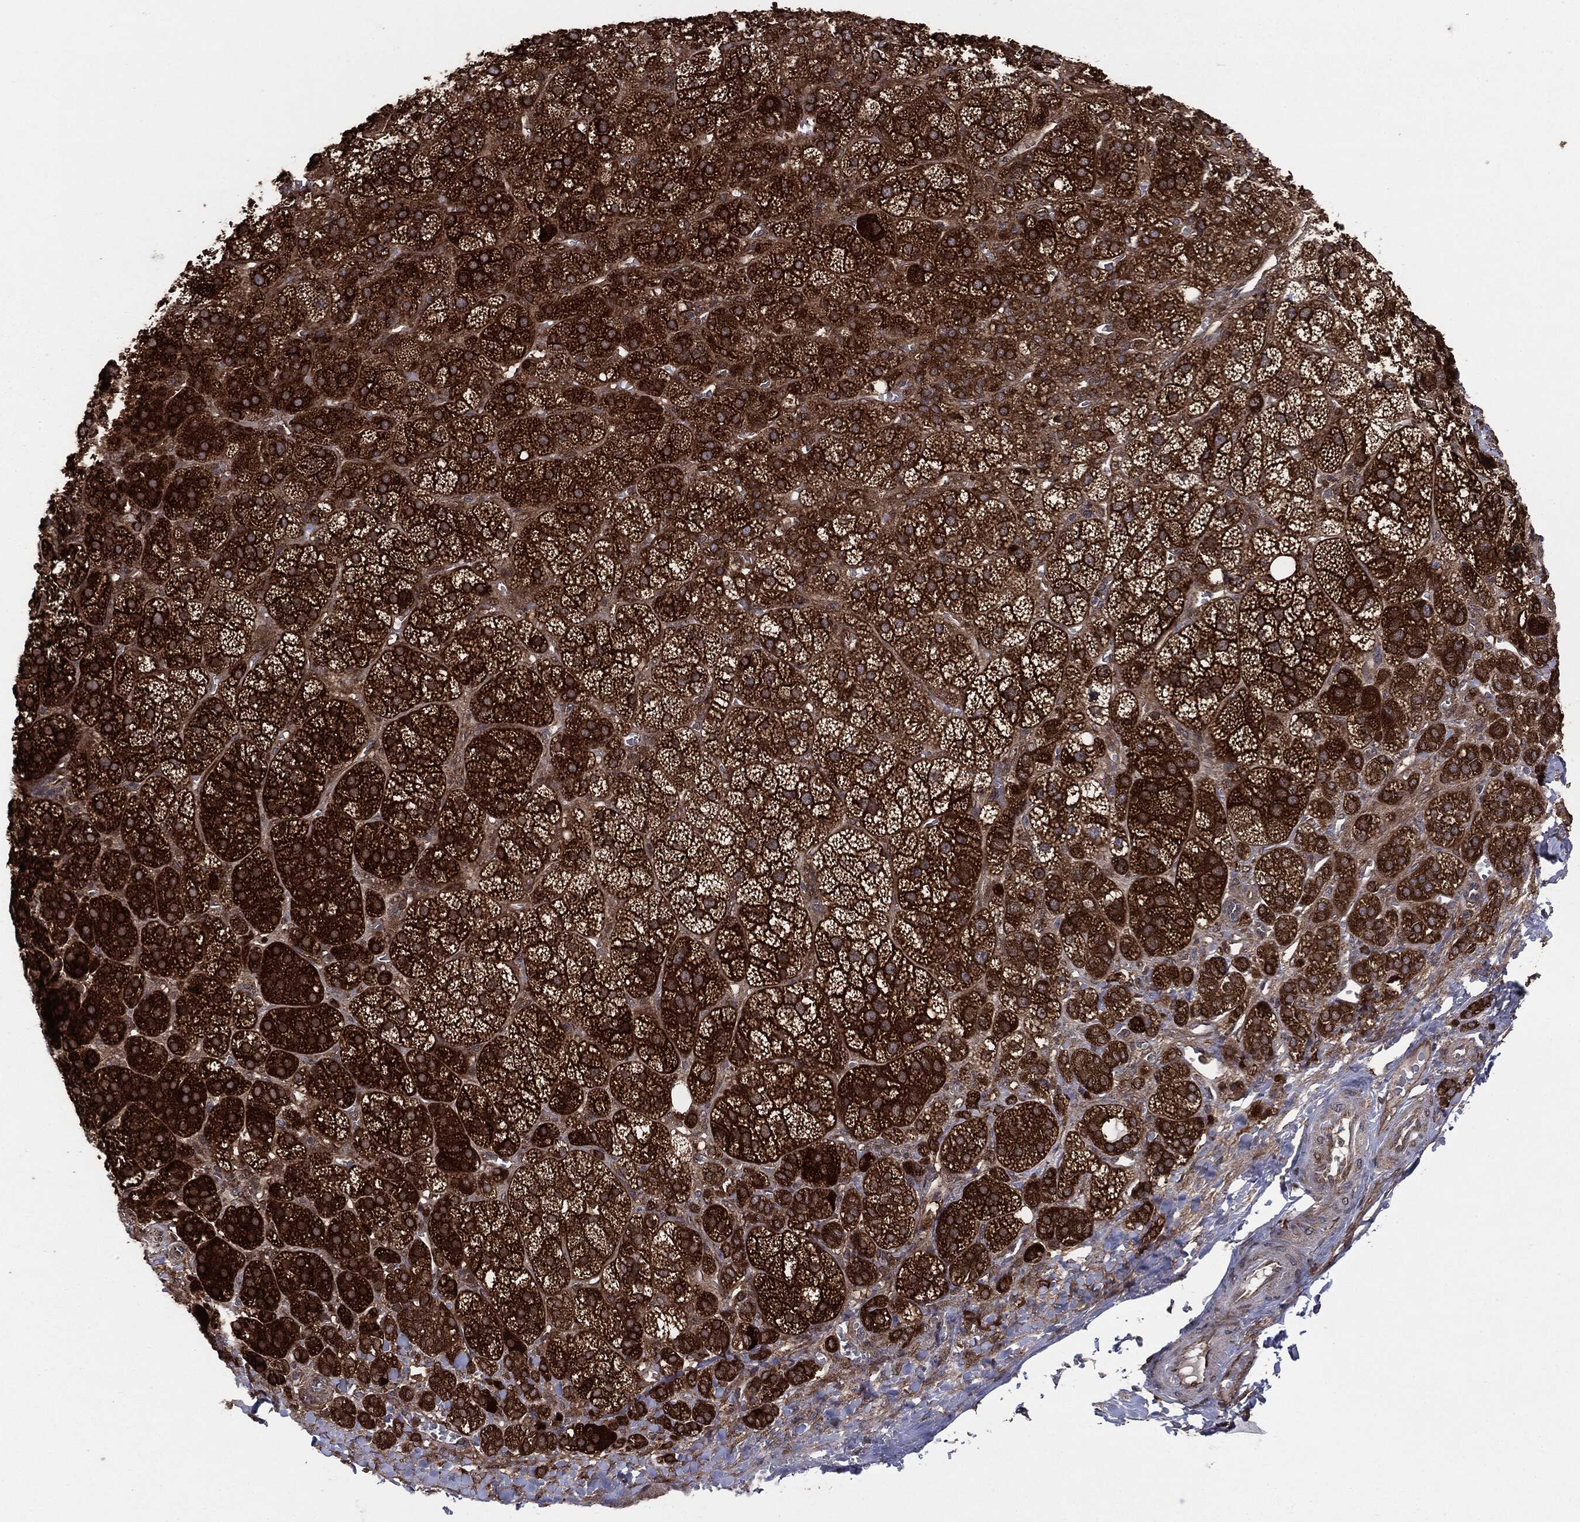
{"staining": {"intensity": "strong", "quantity": ">75%", "location": "cytoplasmic/membranous"}, "tissue": "adrenal gland", "cell_type": "Glandular cells", "image_type": "normal", "snomed": [{"axis": "morphology", "description": "Normal tissue, NOS"}, {"axis": "topography", "description": "Adrenal gland"}], "caption": "An immunohistochemistry image of benign tissue is shown. Protein staining in brown highlights strong cytoplasmic/membranous positivity in adrenal gland within glandular cells.", "gene": "NME1", "patient": {"sex": "female", "age": 60}}